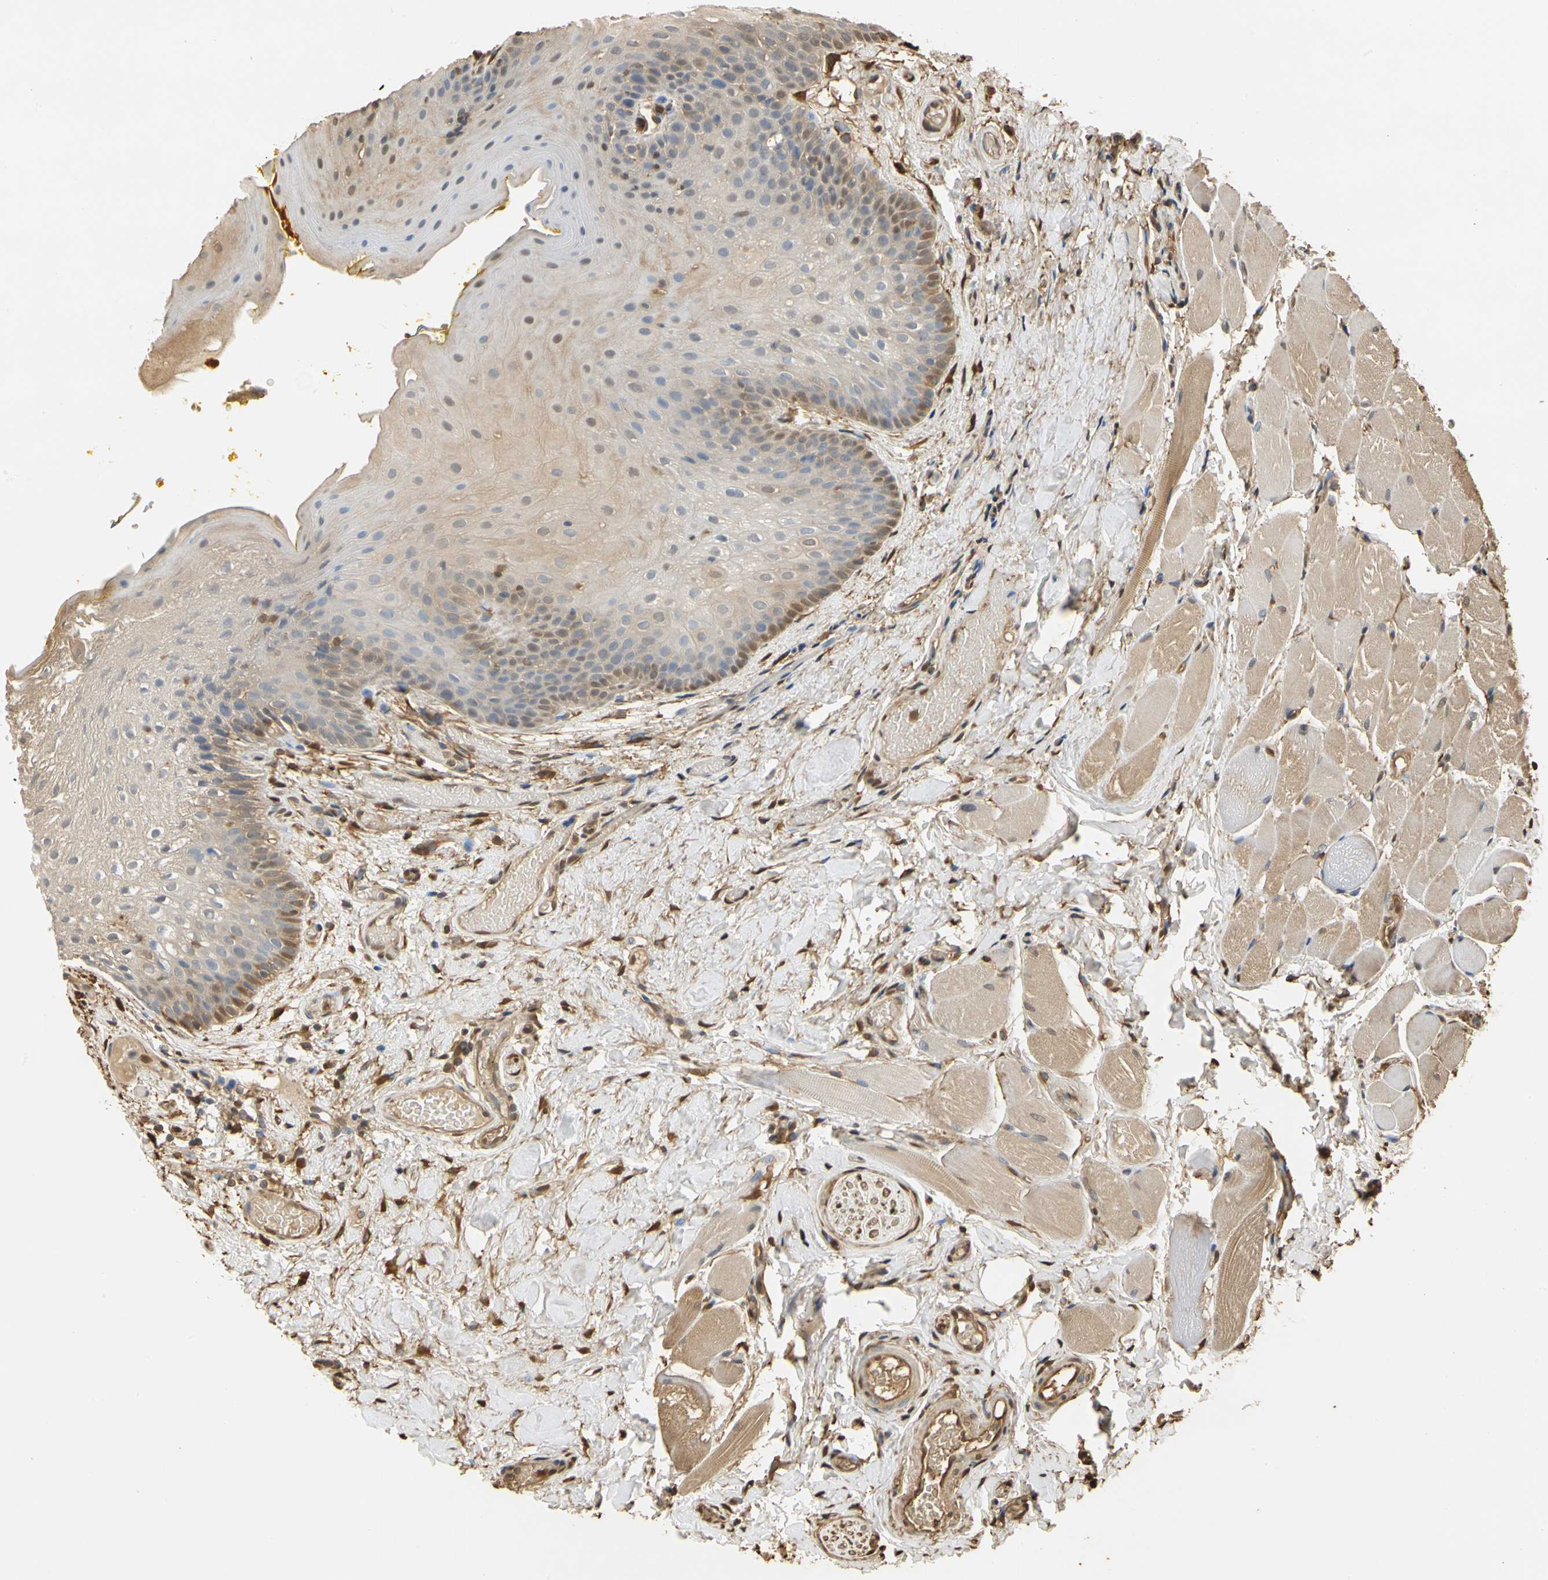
{"staining": {"intensity": "moderate", "quantity": ">75%", "location": "cytoplasmic/membranous,nuclear"}, "tissue": "oral mucosa", "cell_type": "Squamous epithelial cells", "image_type": "normal", "snomed": [{"axis": "morphology", "description": "Normal tissue, NOS"}, {"axis": "topography", "description": "Oral tissue"}], "caption": "Immunohistochemistry (DAB) staining of unremarkable human oral mucosa reveals moderate cytoplasmic/membranous,nuclear protein staining in about >75% of squamous epithelial cells.", "gene": "S100A6", "patient": {"sex": "male", "age": 54}}